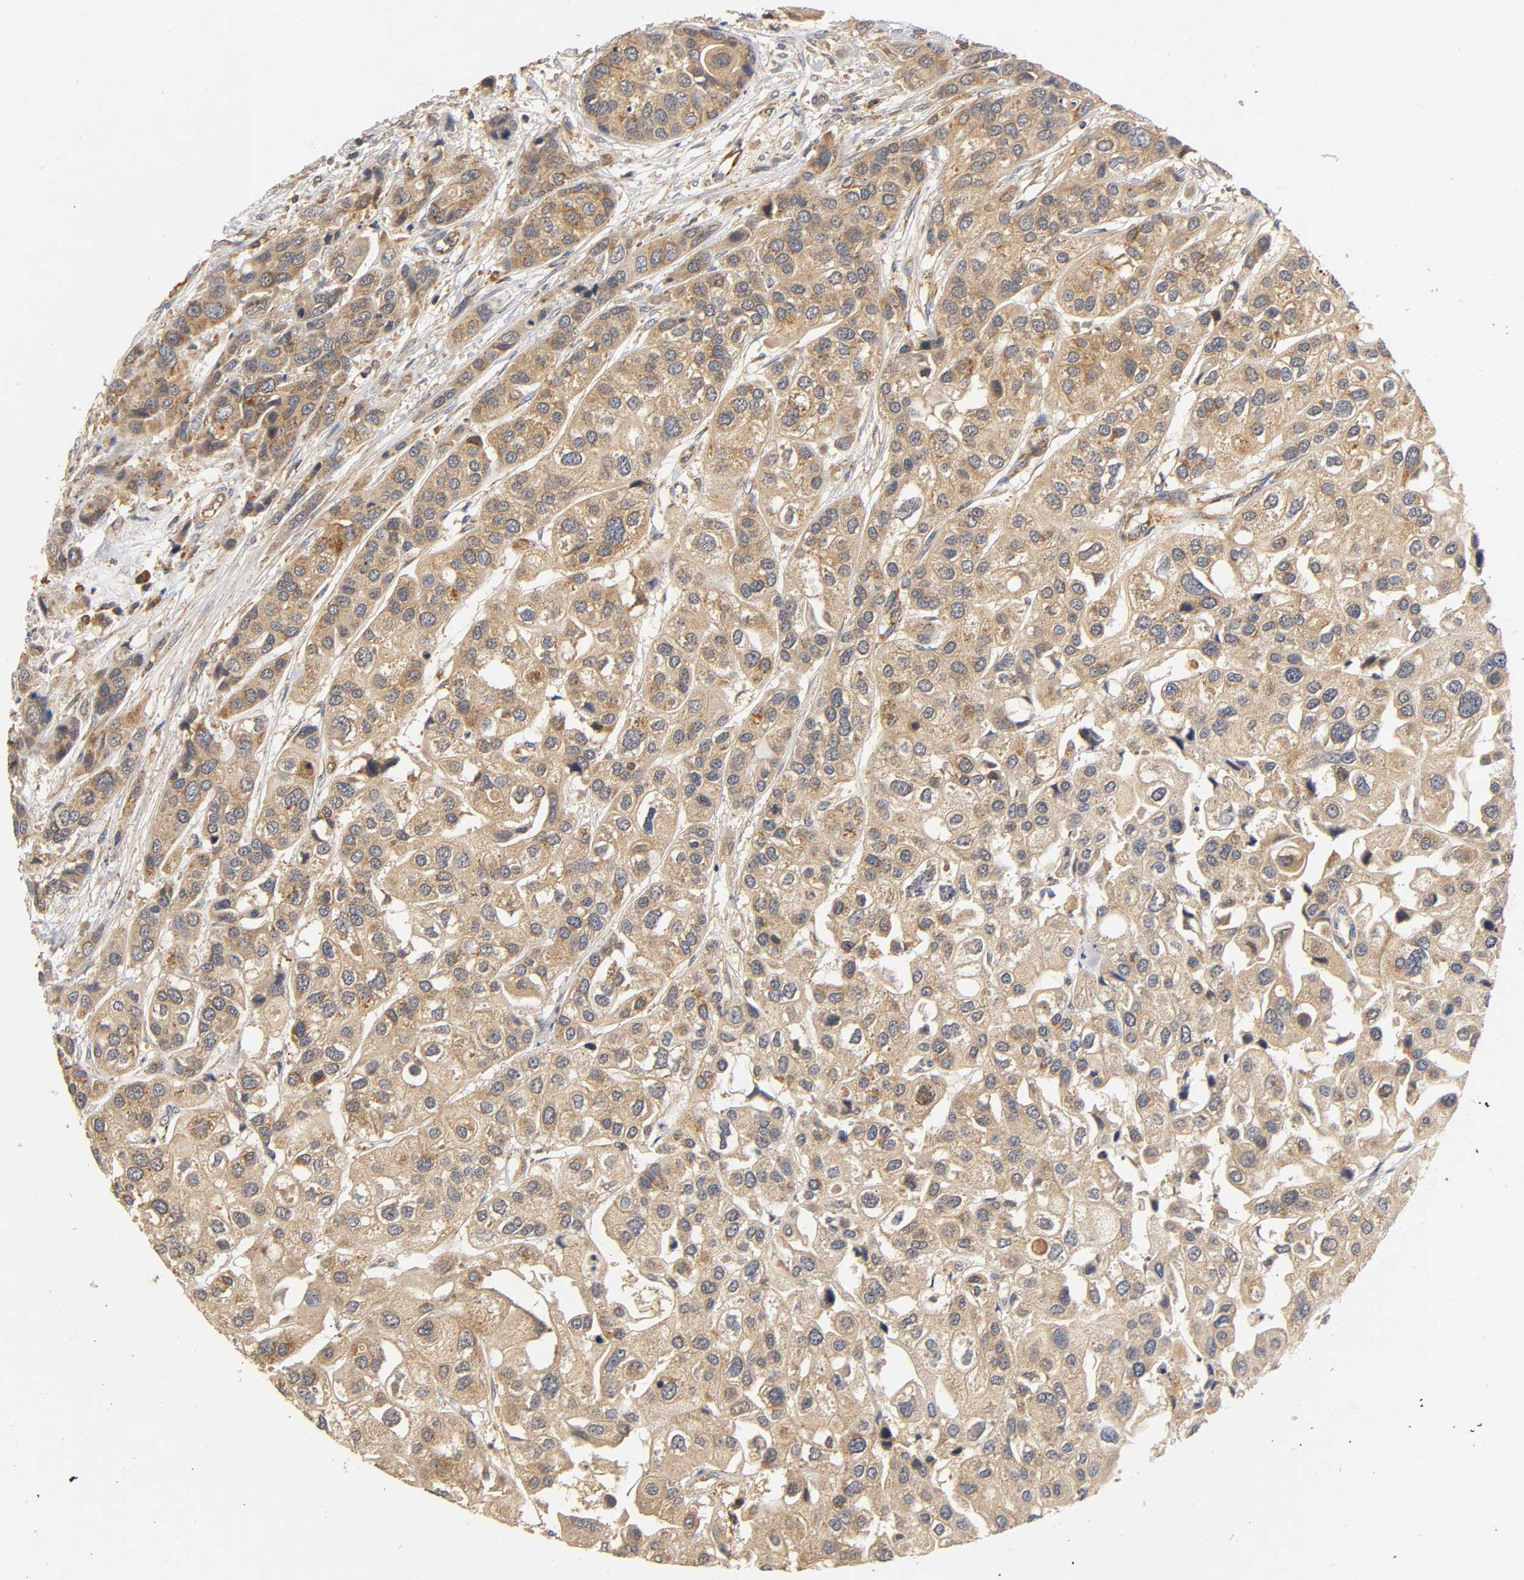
{"staining": {"intensity": "moderate", "quantity": ">75%", "location": "cytoplasmic/membranous"}, "tissue": "urothelial cancer", "cell_type": "Tumor cells", "image_type": "cancer", "snomed": [{"axis": "morphology", "description": "Urothelial carcinoma, High grade"}, {"axis": "topography", "description": "Urinary bladder"}], "caption": "Brown immunohistochemical staining in human urothelial cancer displays moderate cytoplasmic/membranous positivity in approximately >75% of tumor cells.", "gene": "SCAP", "patient": {"sex": "female", "age": 64}}